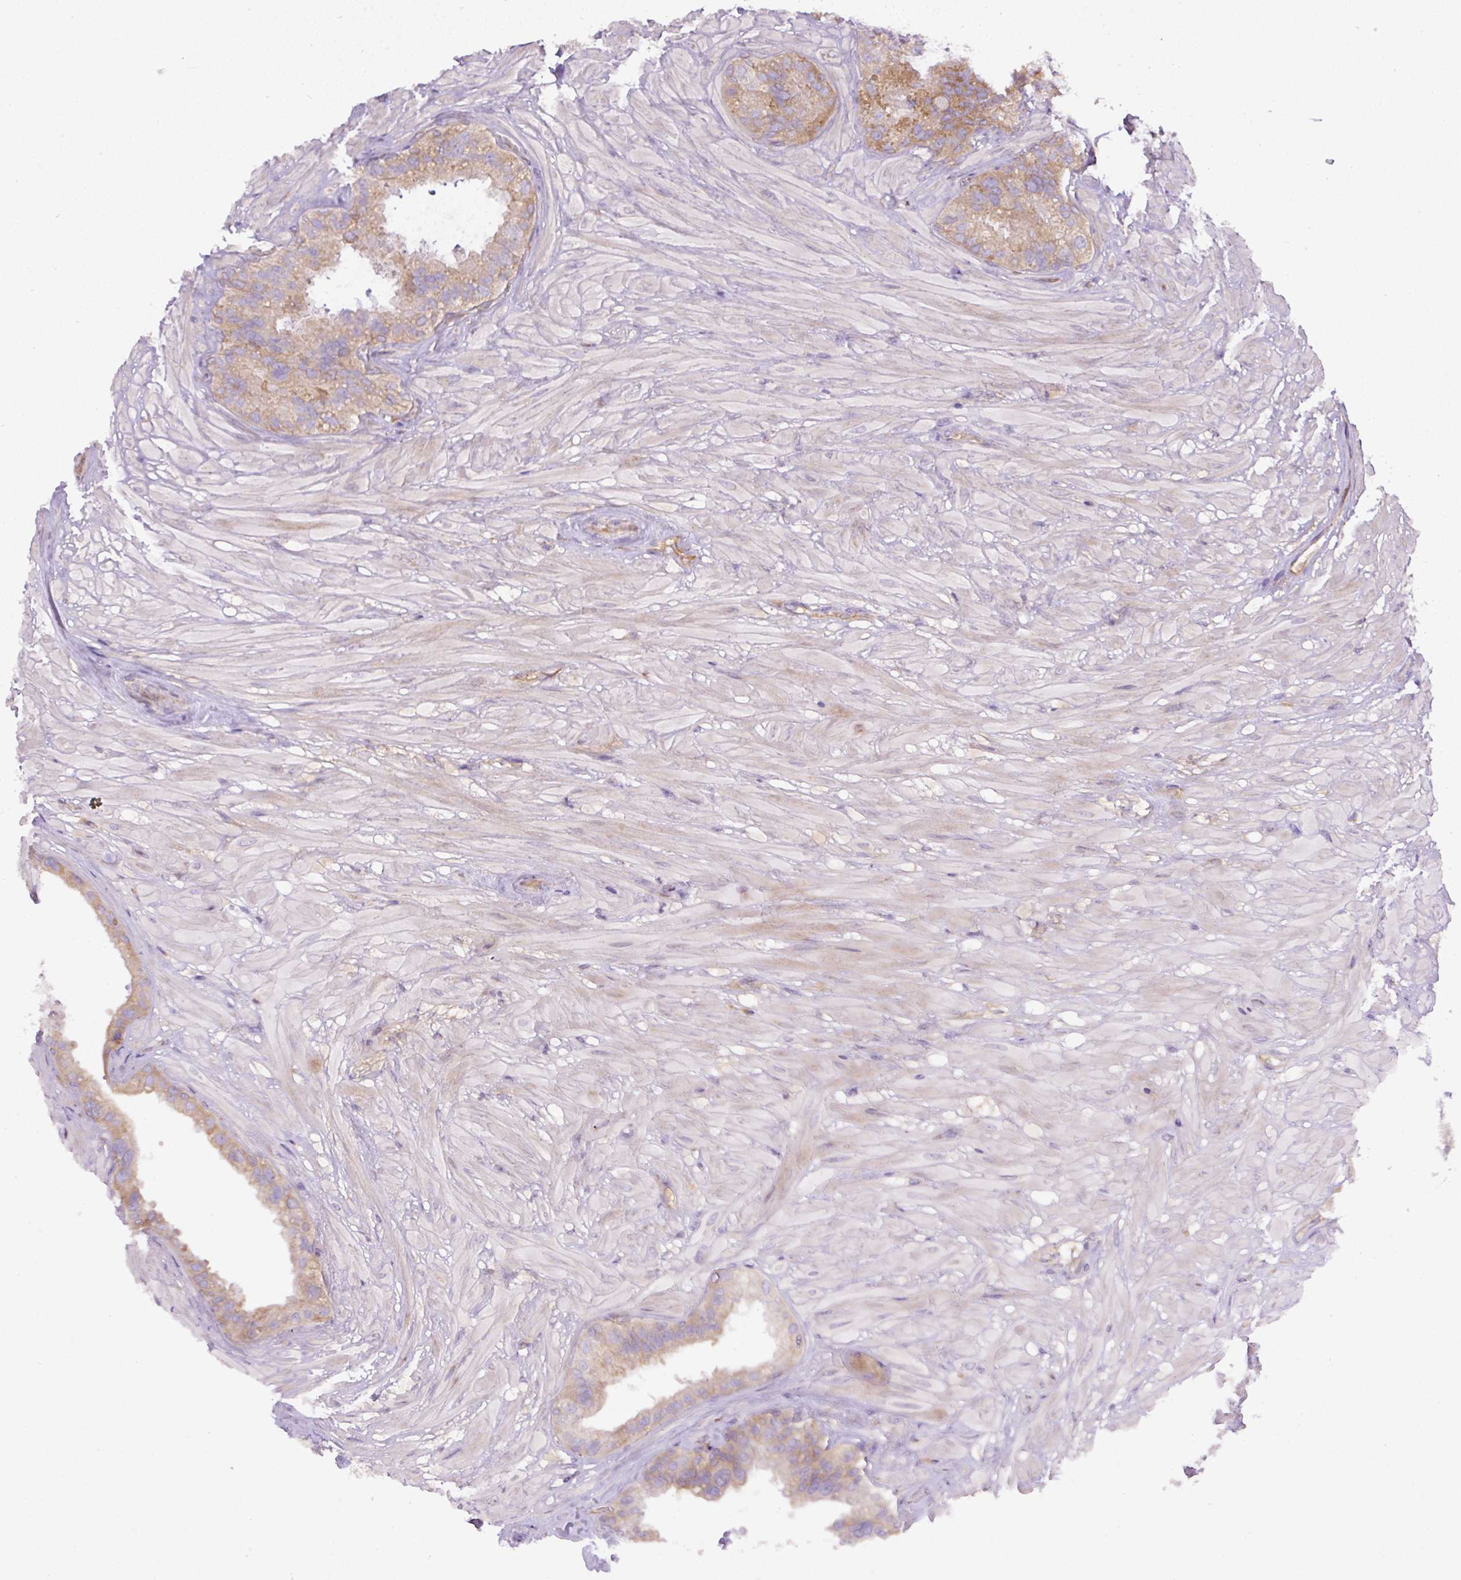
{"staining": {"intensity": "moderate", "quantity": ">75%", "location": "cytoplasmic/membranous"}, "tissue": "seminal vesicle", "cell_type": "Glandular cells", "image_type": "normal", "snomed": [{"axis": "morphology", "description": "Normal tissue, NOS"}, {"axis": "topography", "description": "Seminal veicle"}, {"axis": "topography", "description": "Peripheral nerve tissue"}], "caption": "Immunohistochemical staining of unremarkable human seminal vesicle shows medium levels of moderate cytoplasmic/membranous expression in about >75% of glandular cells.", "gene": "DAPK1", "patient": {"sex": "male", "age": 76}}